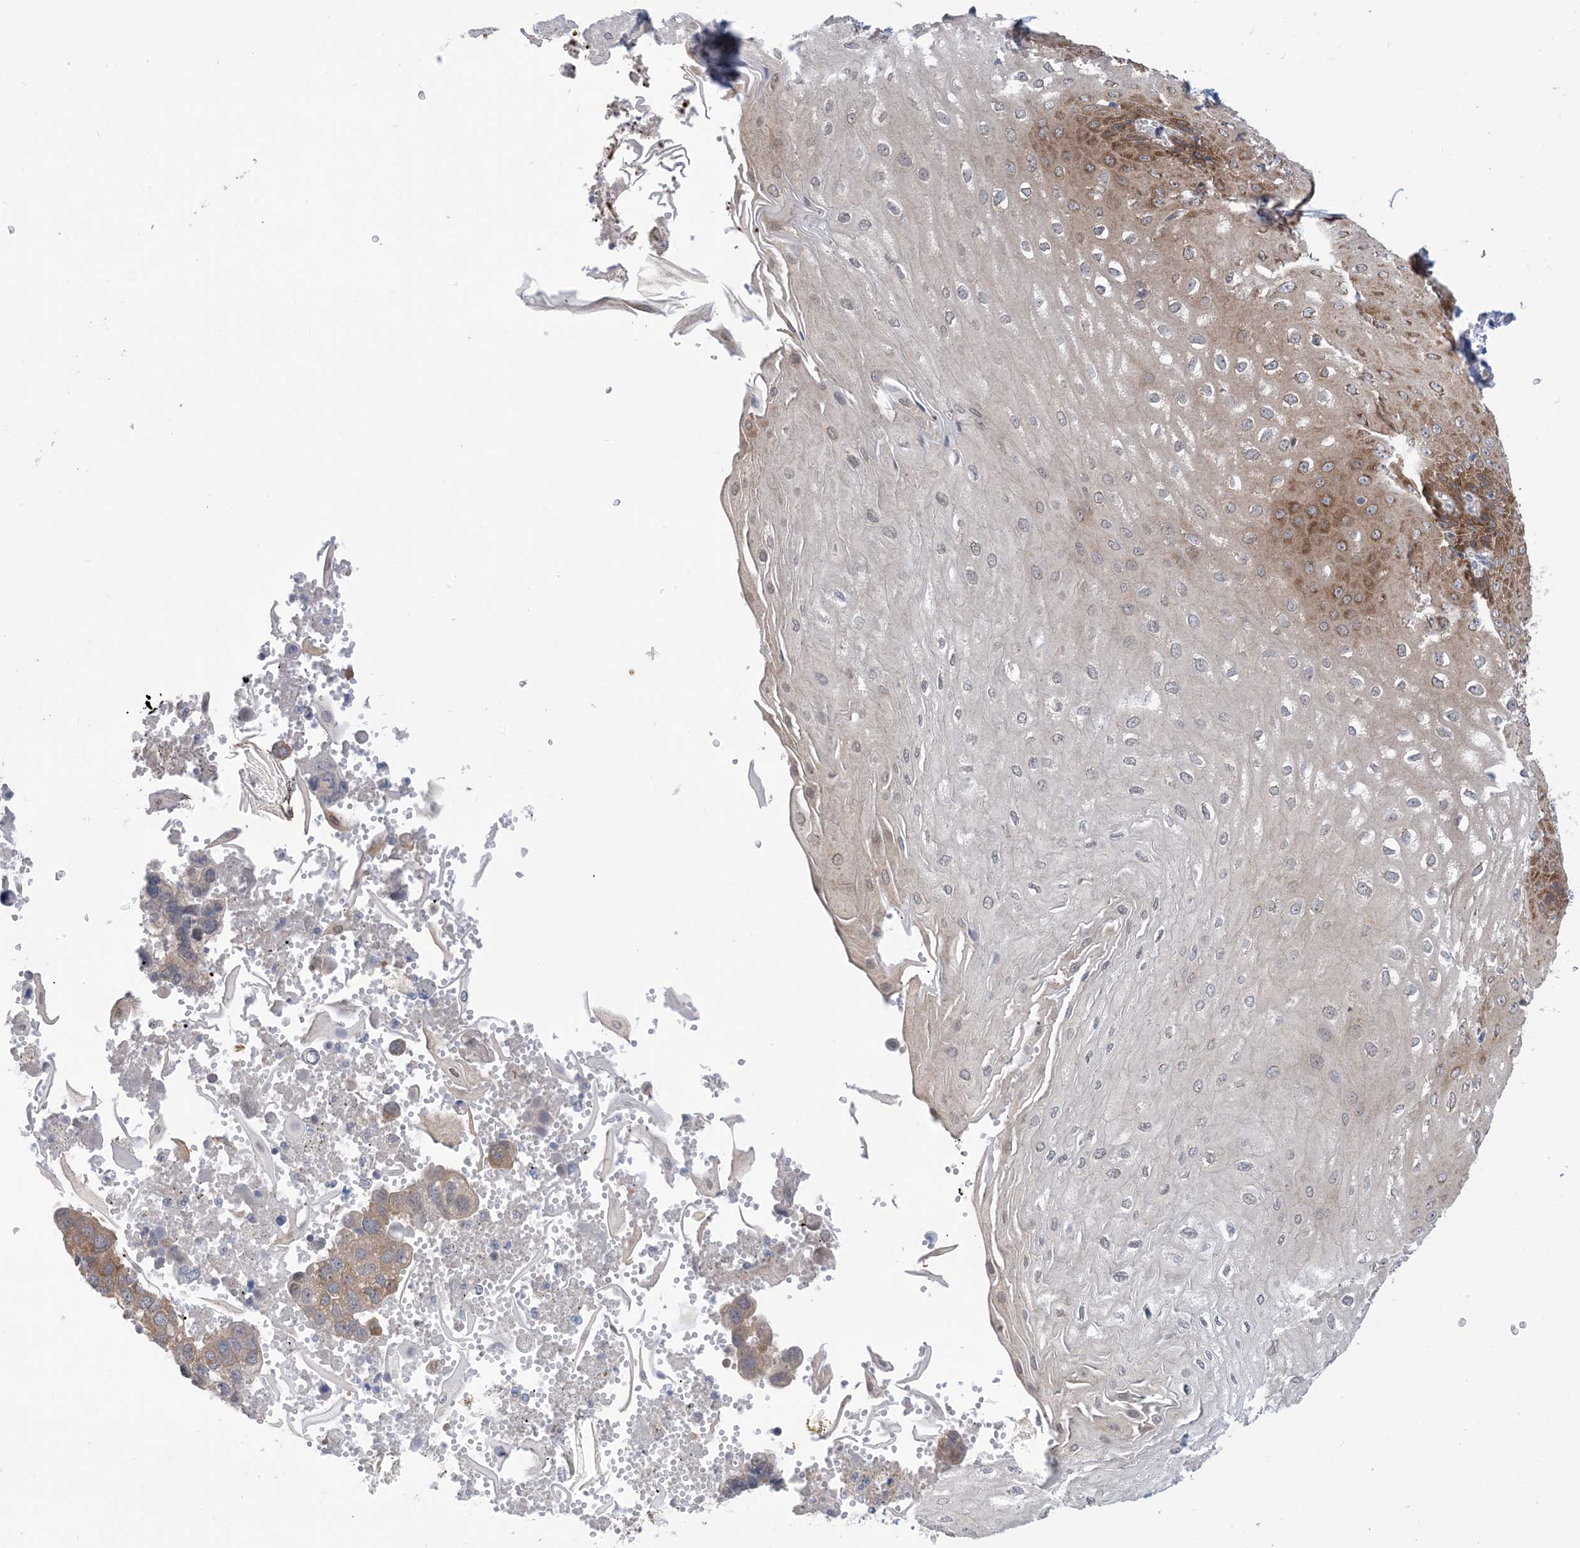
{"staining": {"intensity": "strong", "quantity": "25%-75%", "location": "cytoplasmic/membranous"}, "tissue": "esophagus", "cell_type": "Squamous epithelial cells", "image_type": "normal", "snomed": [{"axis": "morphology", "description": "Normal tissue, NOS"}, {"axis": "topography", "description": "Esophagus"}], "caption": "Unremarkable esophagus demonstrates strong cytoplasmic/membranous positivity in approximately 25%-75% of squamous epithelial cells, visualized by immunohistochemistry. (DAB IHC with brightfield microscopy, high magnification).", "gene": "EHBP1", "patient": {"sex": "male", "age": 60}}